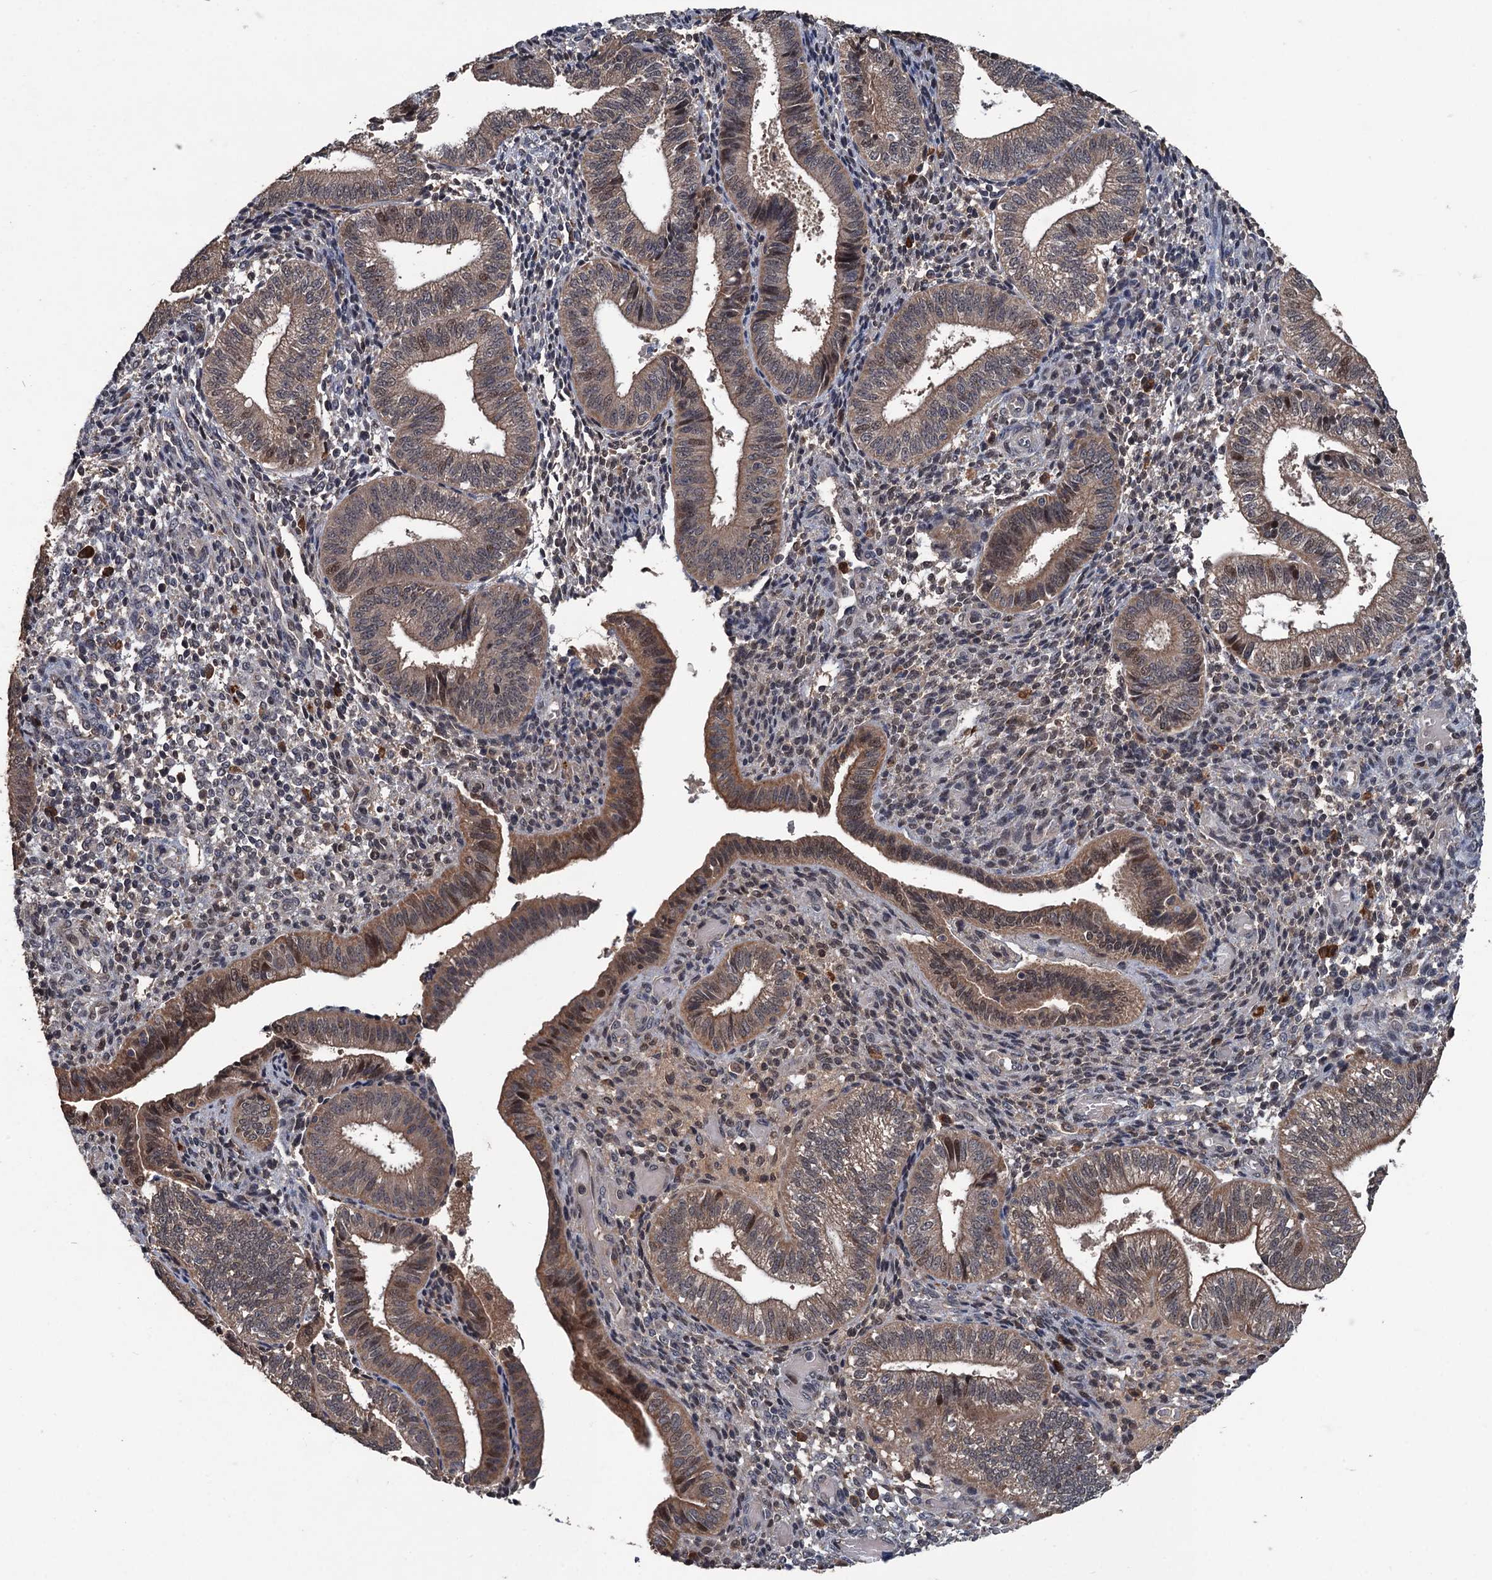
{"staining": {"intensity": "moderate", "quantity": "<25%", "location": "cytoplasmic/membranous"}, "tissue": "endometrium", "cell_type": "Cells in endometrial stroma", "image_type": "normal", "snomed": [{"axis": "morphology", "description": "Normal tissue, NOS"}, {"axis": "topography", "description": "Endometrium"}], "caption": "Immunohistochemistry histopathology image of benign endometrium: endometrium stained using IHC exhibits low levels of moderate protein expression localized specifically in the cytoplasmic/membranous of cells in endometrial stroma, appearing as a cytoplasmic/membranous brown color.", "gene": "ZNF438", "patient": {"sex": "female", "age": 34}}